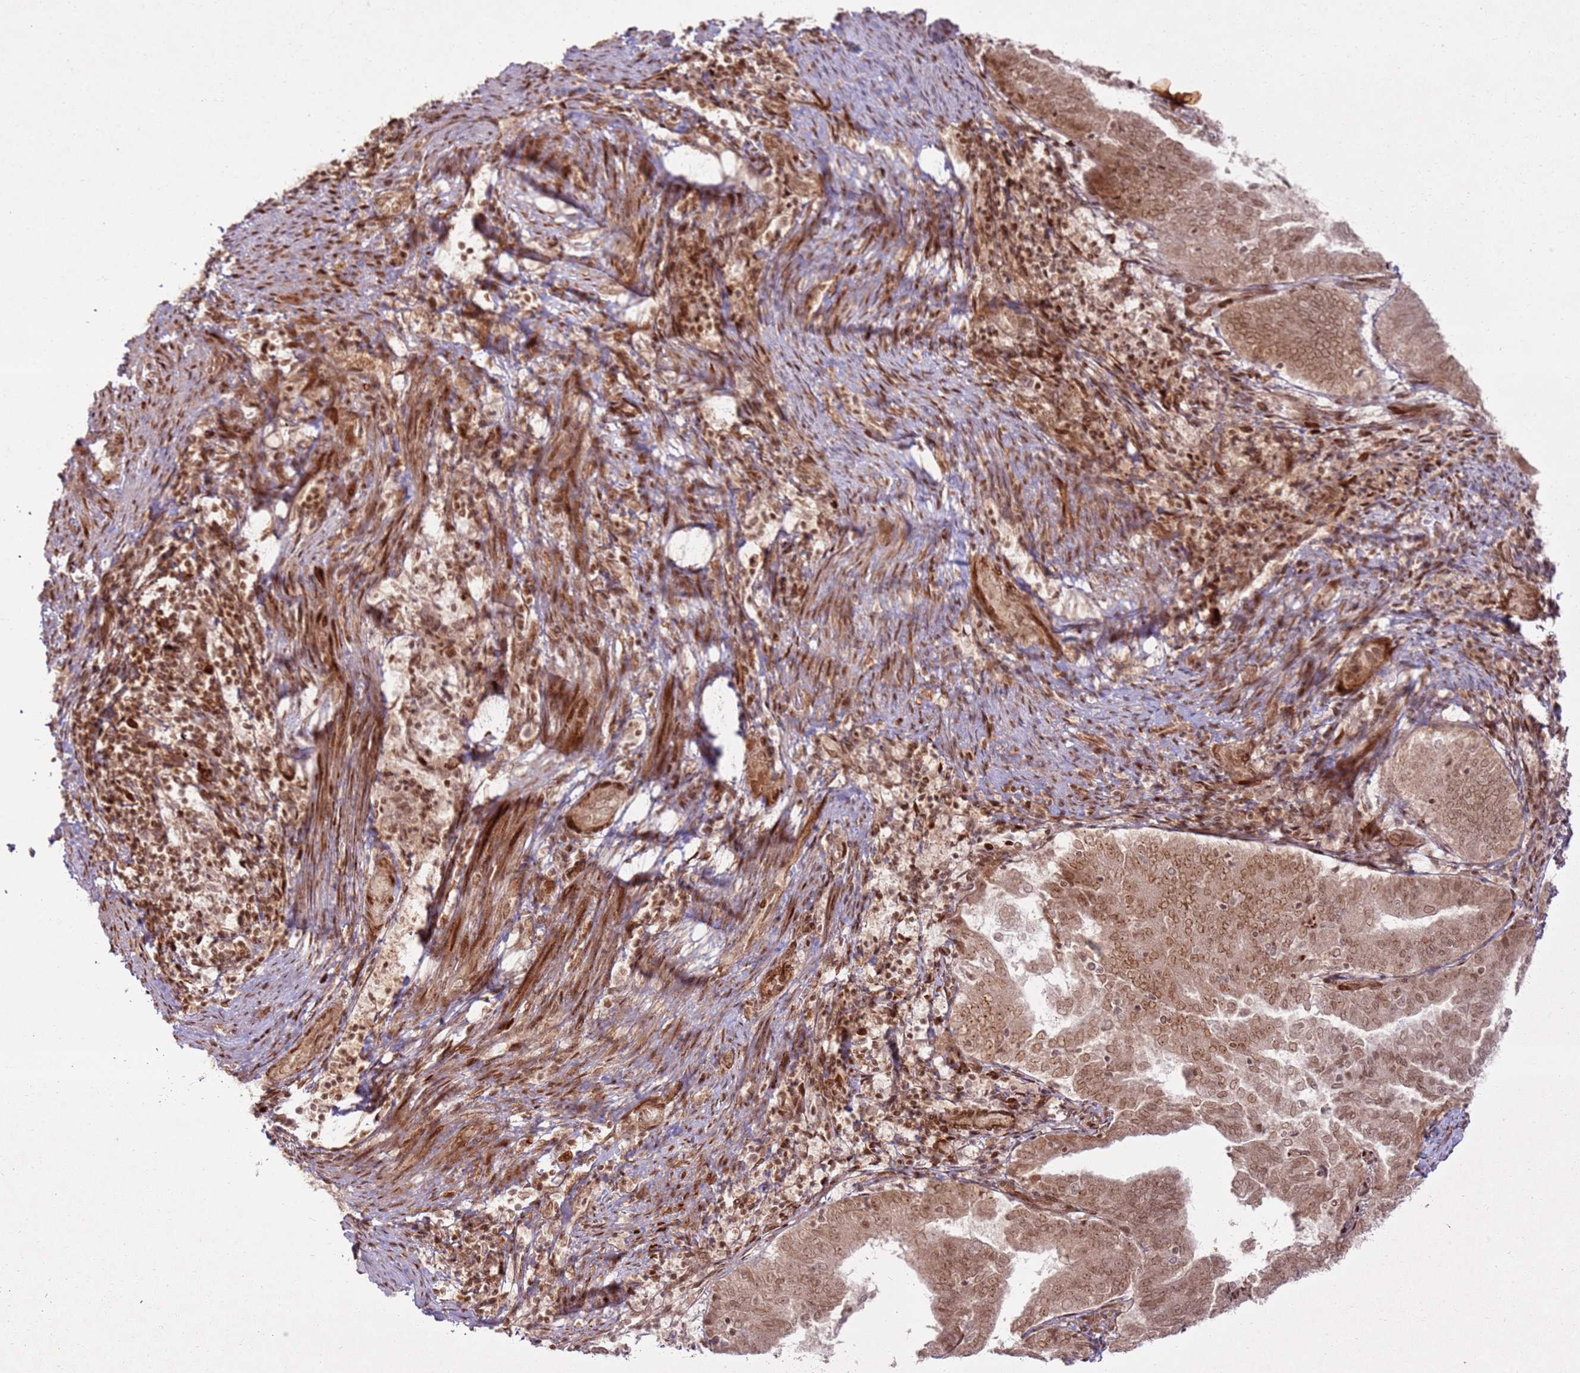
{"staining": {"intensity": "moderate", "quantity": ">75%", "location": "cytoplasmic/membranous,nuclear"}, "tissue": "endometrial cancer", "cell_type": "Tumor cells", "image_type": "cancer", "snomed": [{"axis": "morphology", "description": "Adenocarcinoma, NOS"}, {"axis": "topography", "description": "Endometrium"}], "caption": "Moderate cytoplasmic/membranous and nuclear positivity is present in approximately >75% of tumor cells in endometrial cancer (adenocarcinoma). (IHC, brightfield microscopy, high magnification).", "gene": "KLHL36", "patient": {"sex": "female", "age": 80}}